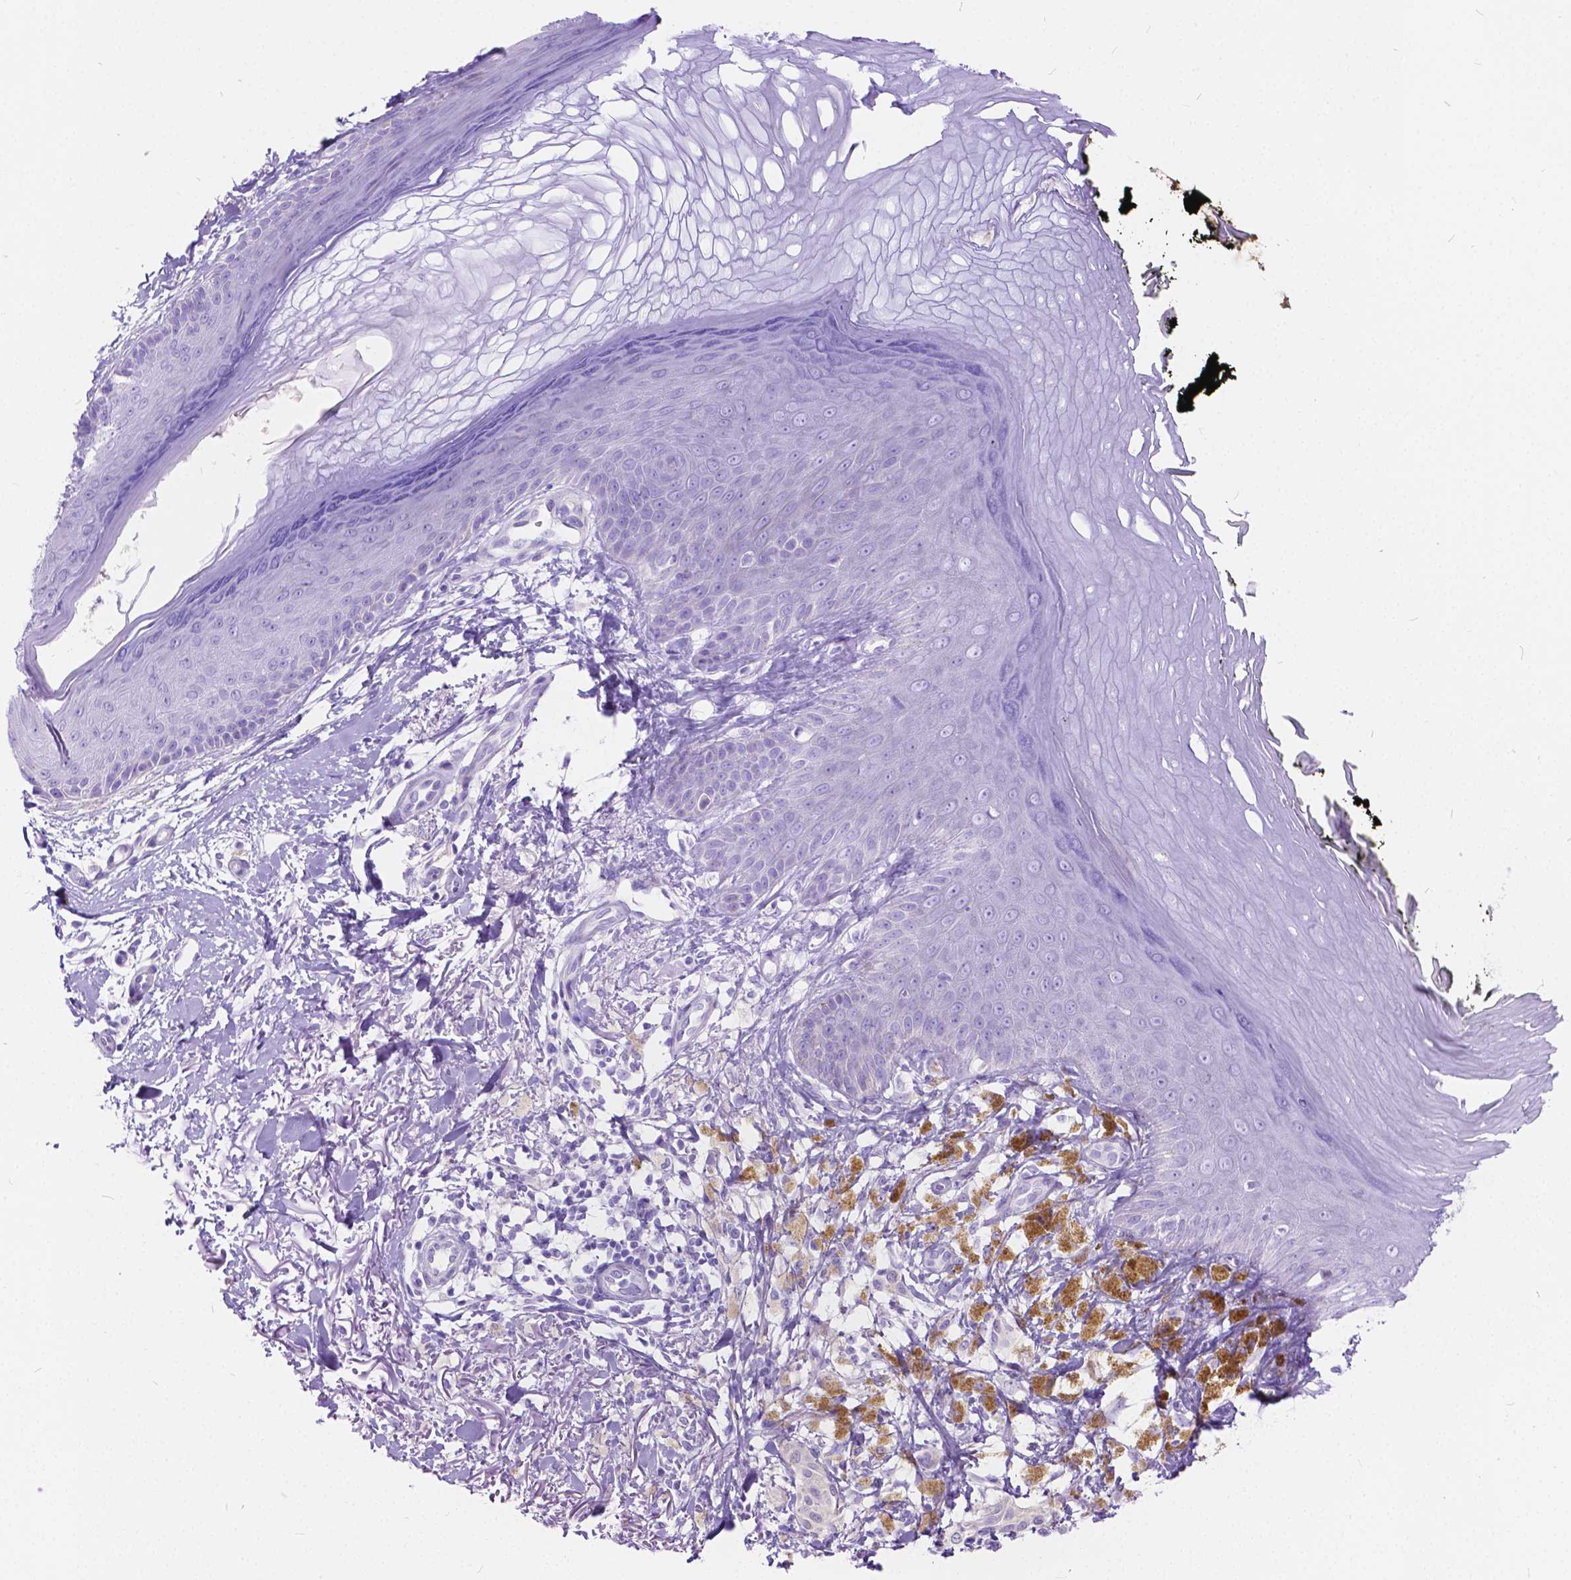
{"staining": {"intensity": "weak", "quantity": ">75%", "location": "cytoplasmic/membranous"}, "tissue": "melanoma", "cell_type": "Tumor cells", "image_type": "cancer", "snomed": [{"axis": "morphology", "description": "Malignant melanoma, NOS"}, {"axis": "topography", "description": "Skin"}], "caption": "Protein expression by IHC reveals weak cytoplasmic/membranous expression in about >75% of tumor cells in melanoma.", "gene": "CHRM1", "patient": {"sex": "female", "age": 80}}